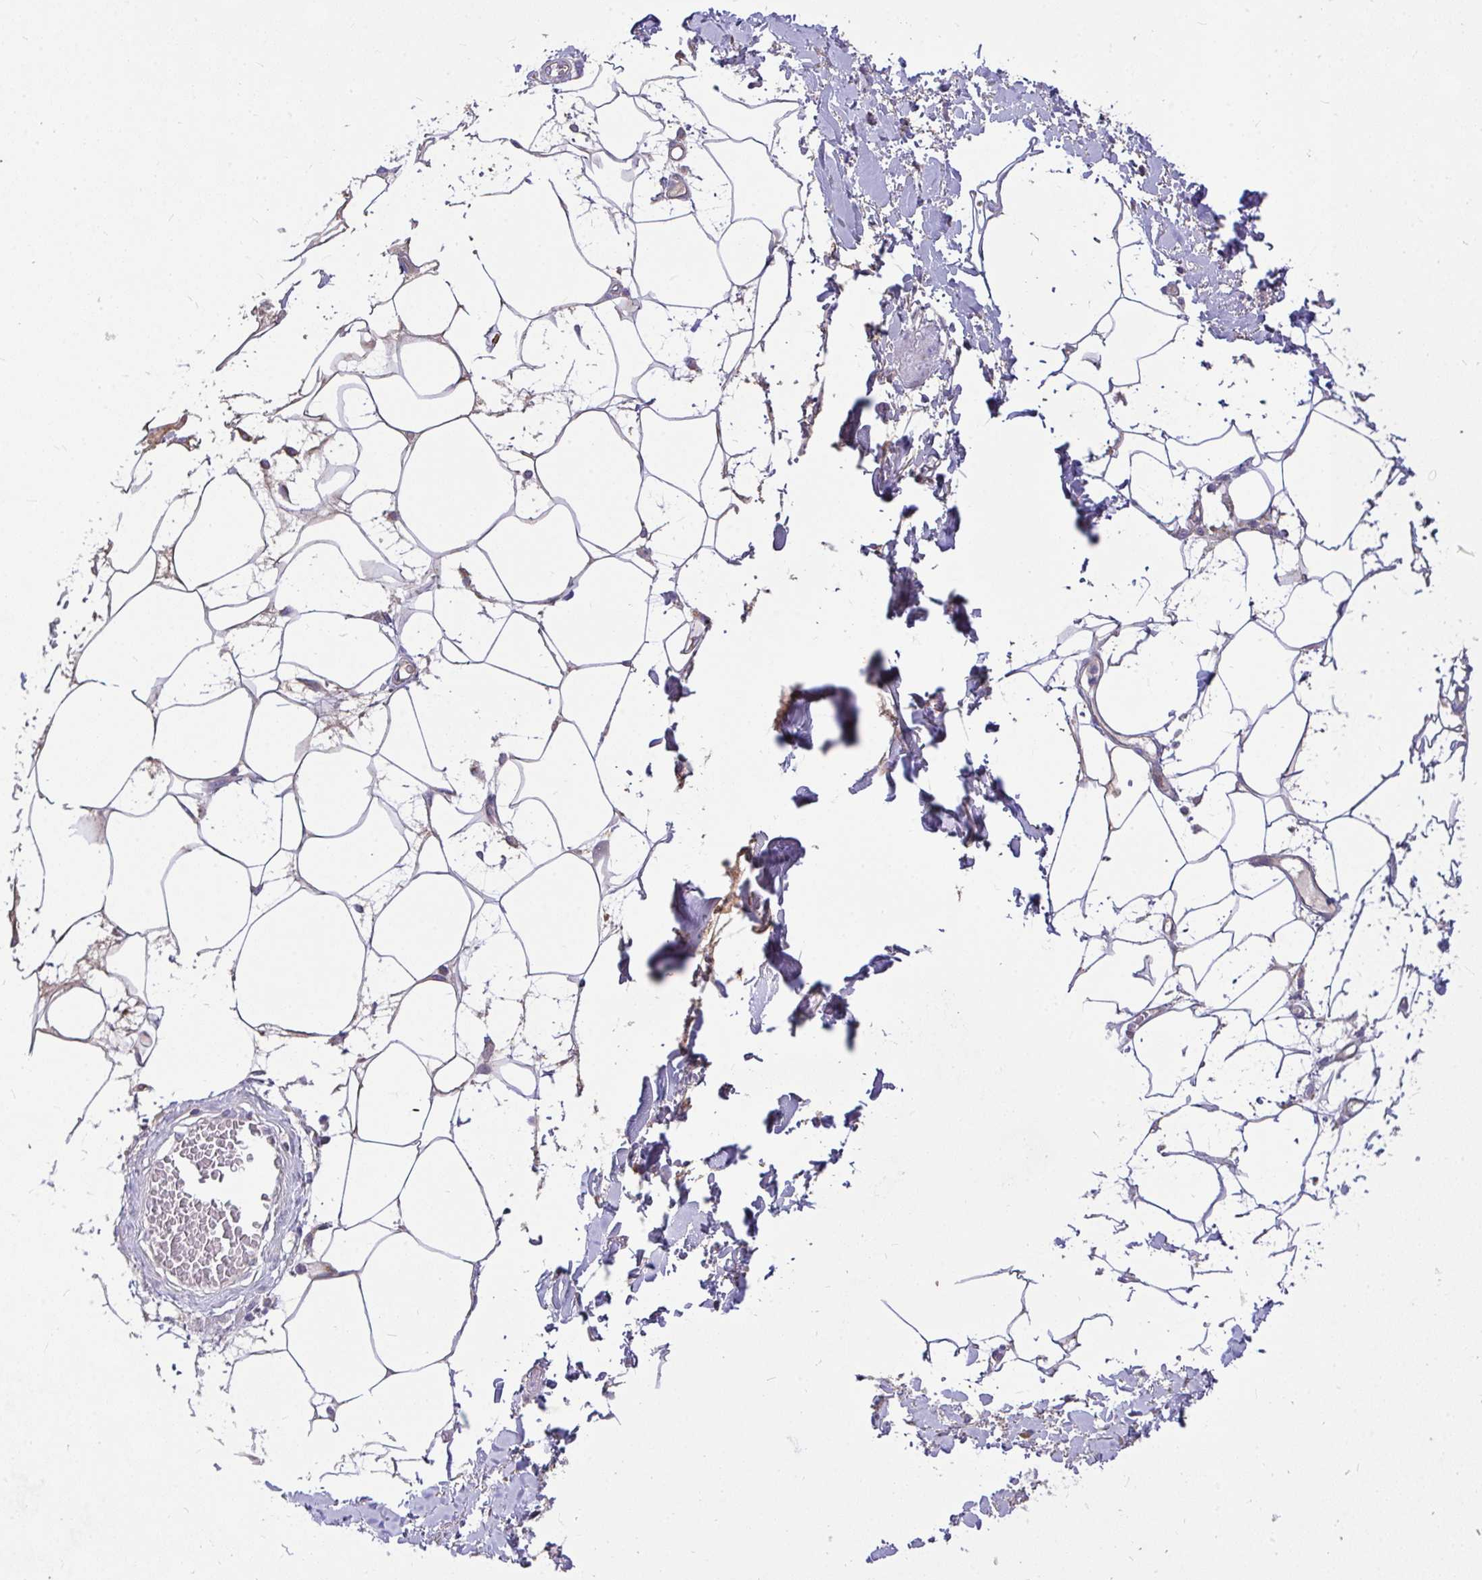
{"staining": {"intensity": "negative", "quantity": "none", "location": "none"}, "tissue": "adipose tissue", "cell_type": "Adipocytes", "image_type": "normal", "snomed": [{"axis": "morphology", "description": "Normal tissue, NOS"}, {"axis": "topography", "description": "Vagina"}, {"axis": "topography", "description": "Peripheral nerve tissue"}], "caption": "This is an immunohistochemistry (IHC) histopathology image of benign adipose tissue. There is no staining in adipocytes.", "gene": "CEP63", "patient": {"sex": "female", "age": 71}}